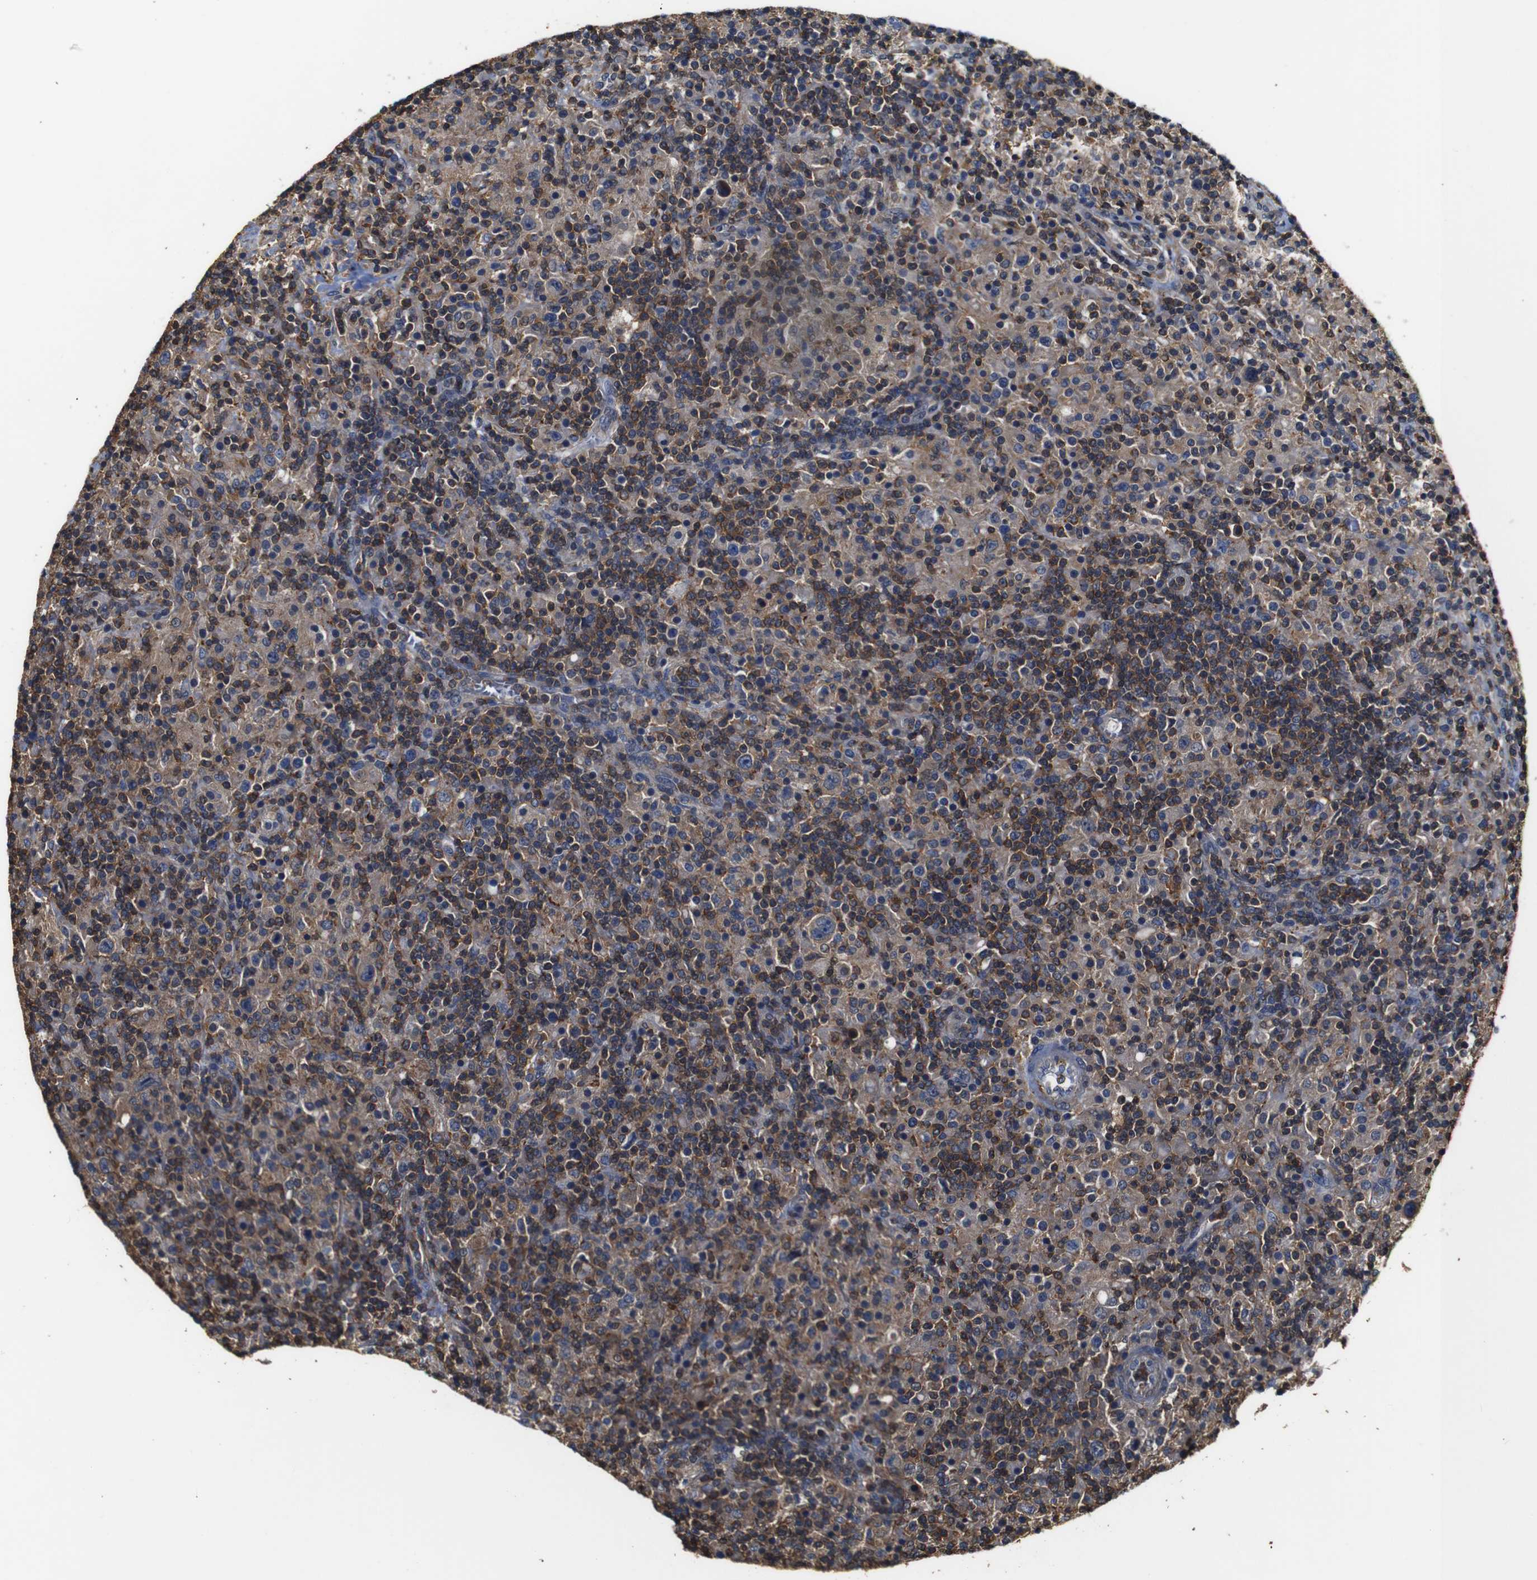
{"staining": {"intensity": "negative", "quantity": "none", "location": "none"}, "tissue": "lymphoma", "cell_type": "Tumor cells", "image_type": "cancer", "snomed": [{"axis": "morphology", "description": "Hodgkin's disease, NOS"}, {"axis": "topography", "description": "Lymph node"}], "caption": "Tumor cells are negative for brown protein staining in Hodgkin's disease.", "gene": "PI4KA", "patient": {"sex": "male", "age": 70}}